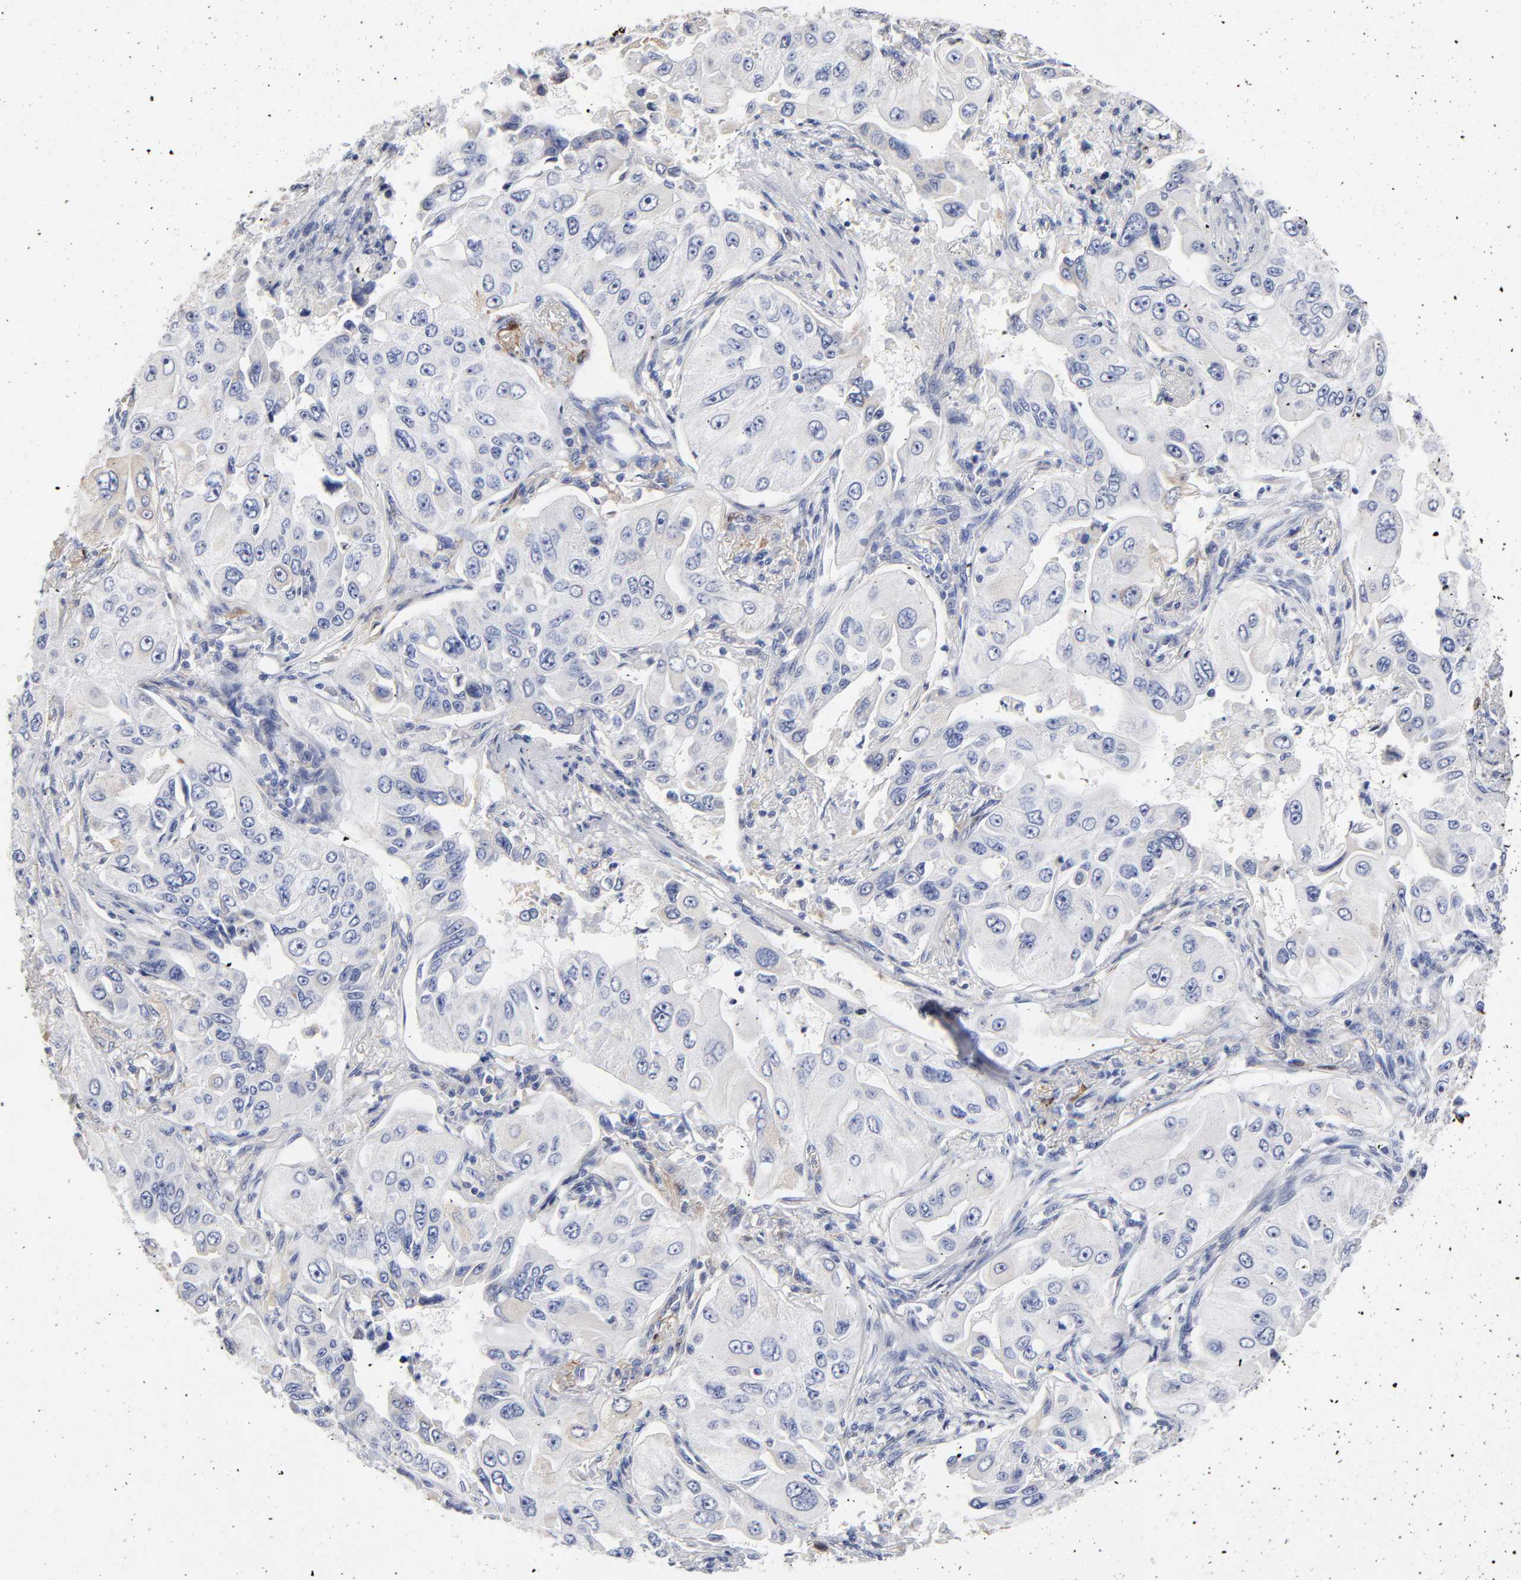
{"staining": {"intensity": "negative", "quantity": "none", "location": "none"}, "tissue": "lung cancer", "cell_type": "Tumor cells", "image_type": "cancer", "snomed": [{"axis": "morphology", "description": "Adenocarcinoma, NOS"}, {"axis": "topography", "description": "Lung"}], "caption": "DAB immunohistochemical staining of adenocarcinoma (lung) displays no significant staining in tumor cells. The staining is performed using DAB brown chromogen with nuclei counter-stained in using hematoxylin.", "gene": "PTP4A1", "patient": {"sex": "male", "age": 84}}